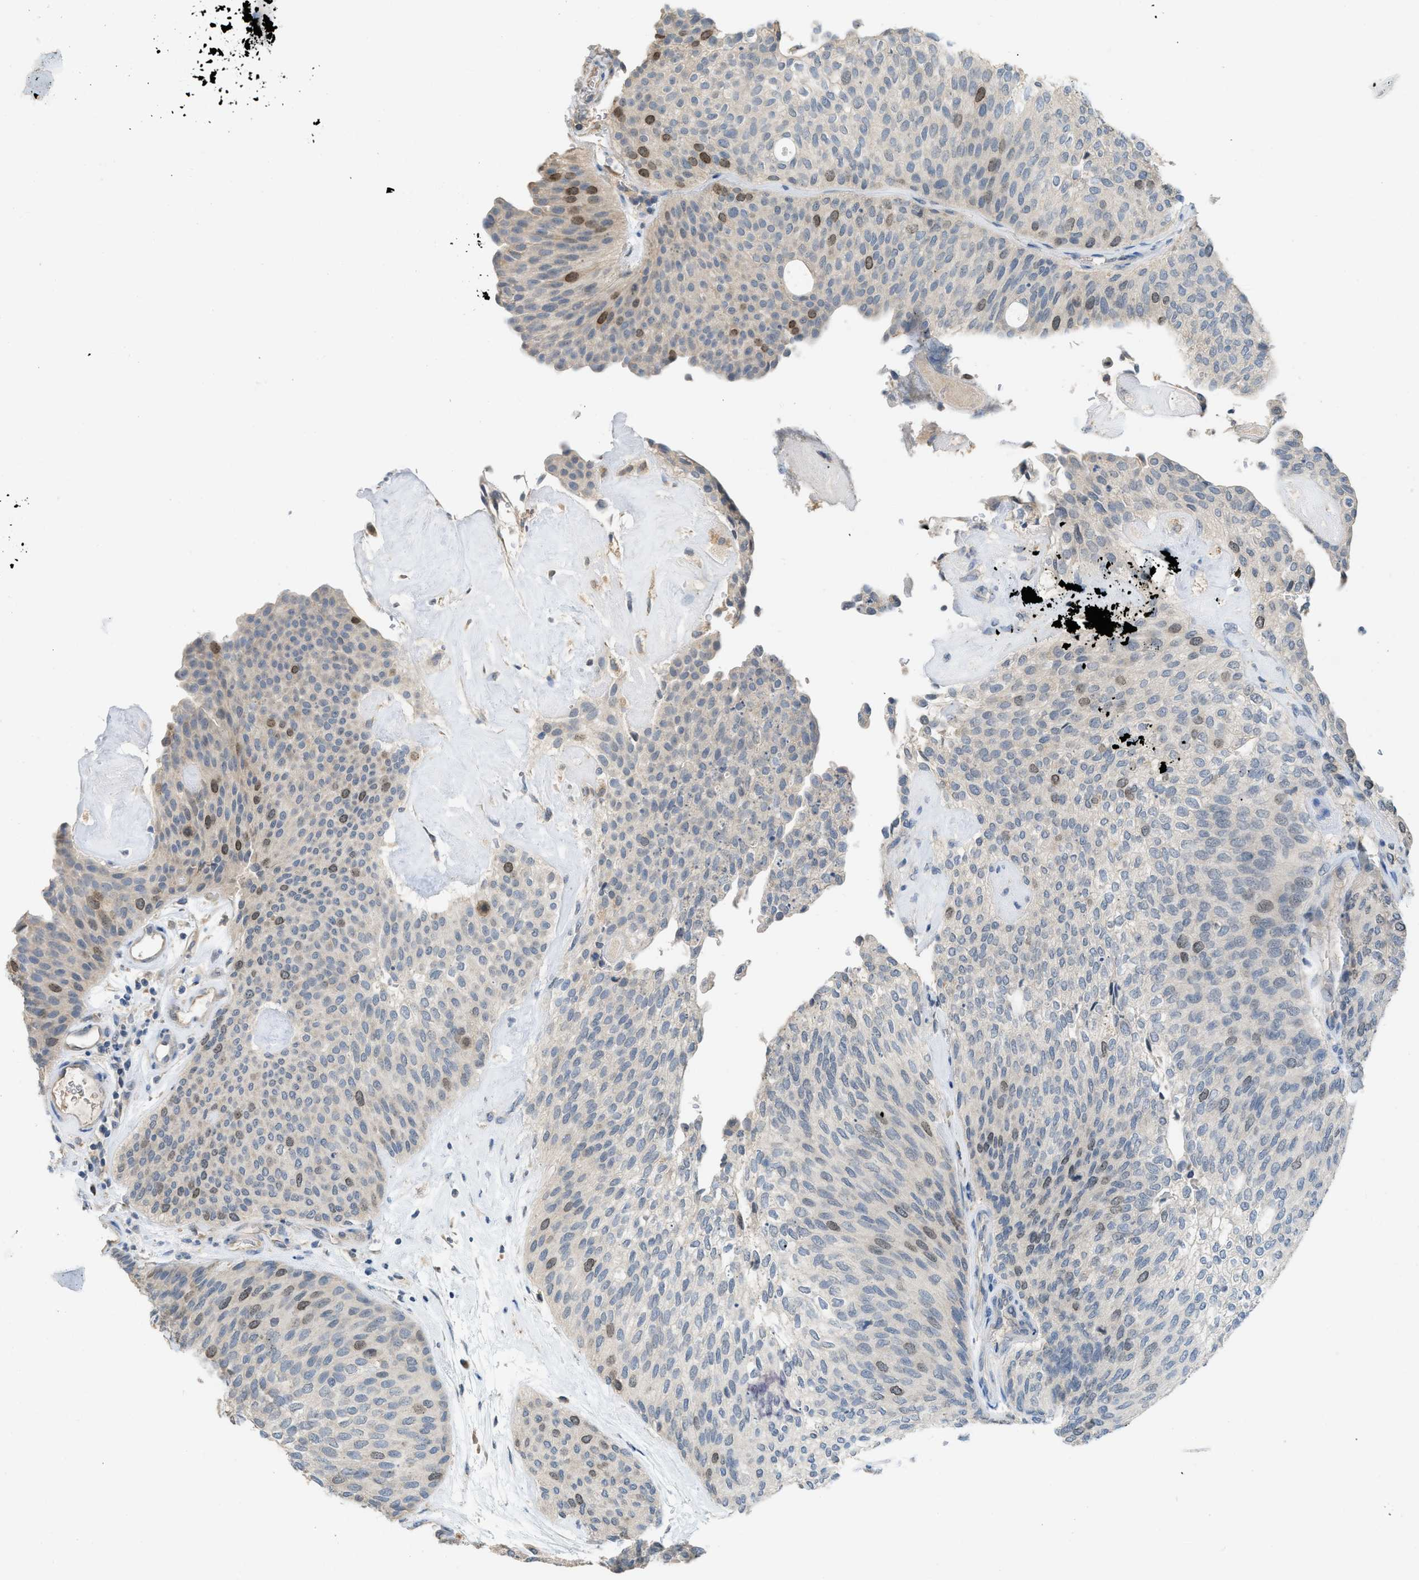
{"staining": {"intensity": "moderate", "quantity": "<25%", "location": "nuclear"}, "tissue": "urothelial cancer", "cell_type": "Tumor cells", "image_type": "cancer", "snomed": [{"axis": "morphology", "description": "Urothelial carcinoma, Low grade"}, {"axis": "topography", "description": "Urinary bladder"}], "caption": "Urothelial carcinoma (low-grade) tissue shows moderate nuclear positivity in about <25% of tumor cells", "gene": "MIS18A", "patient": {"sex": "female", "age": 79}}